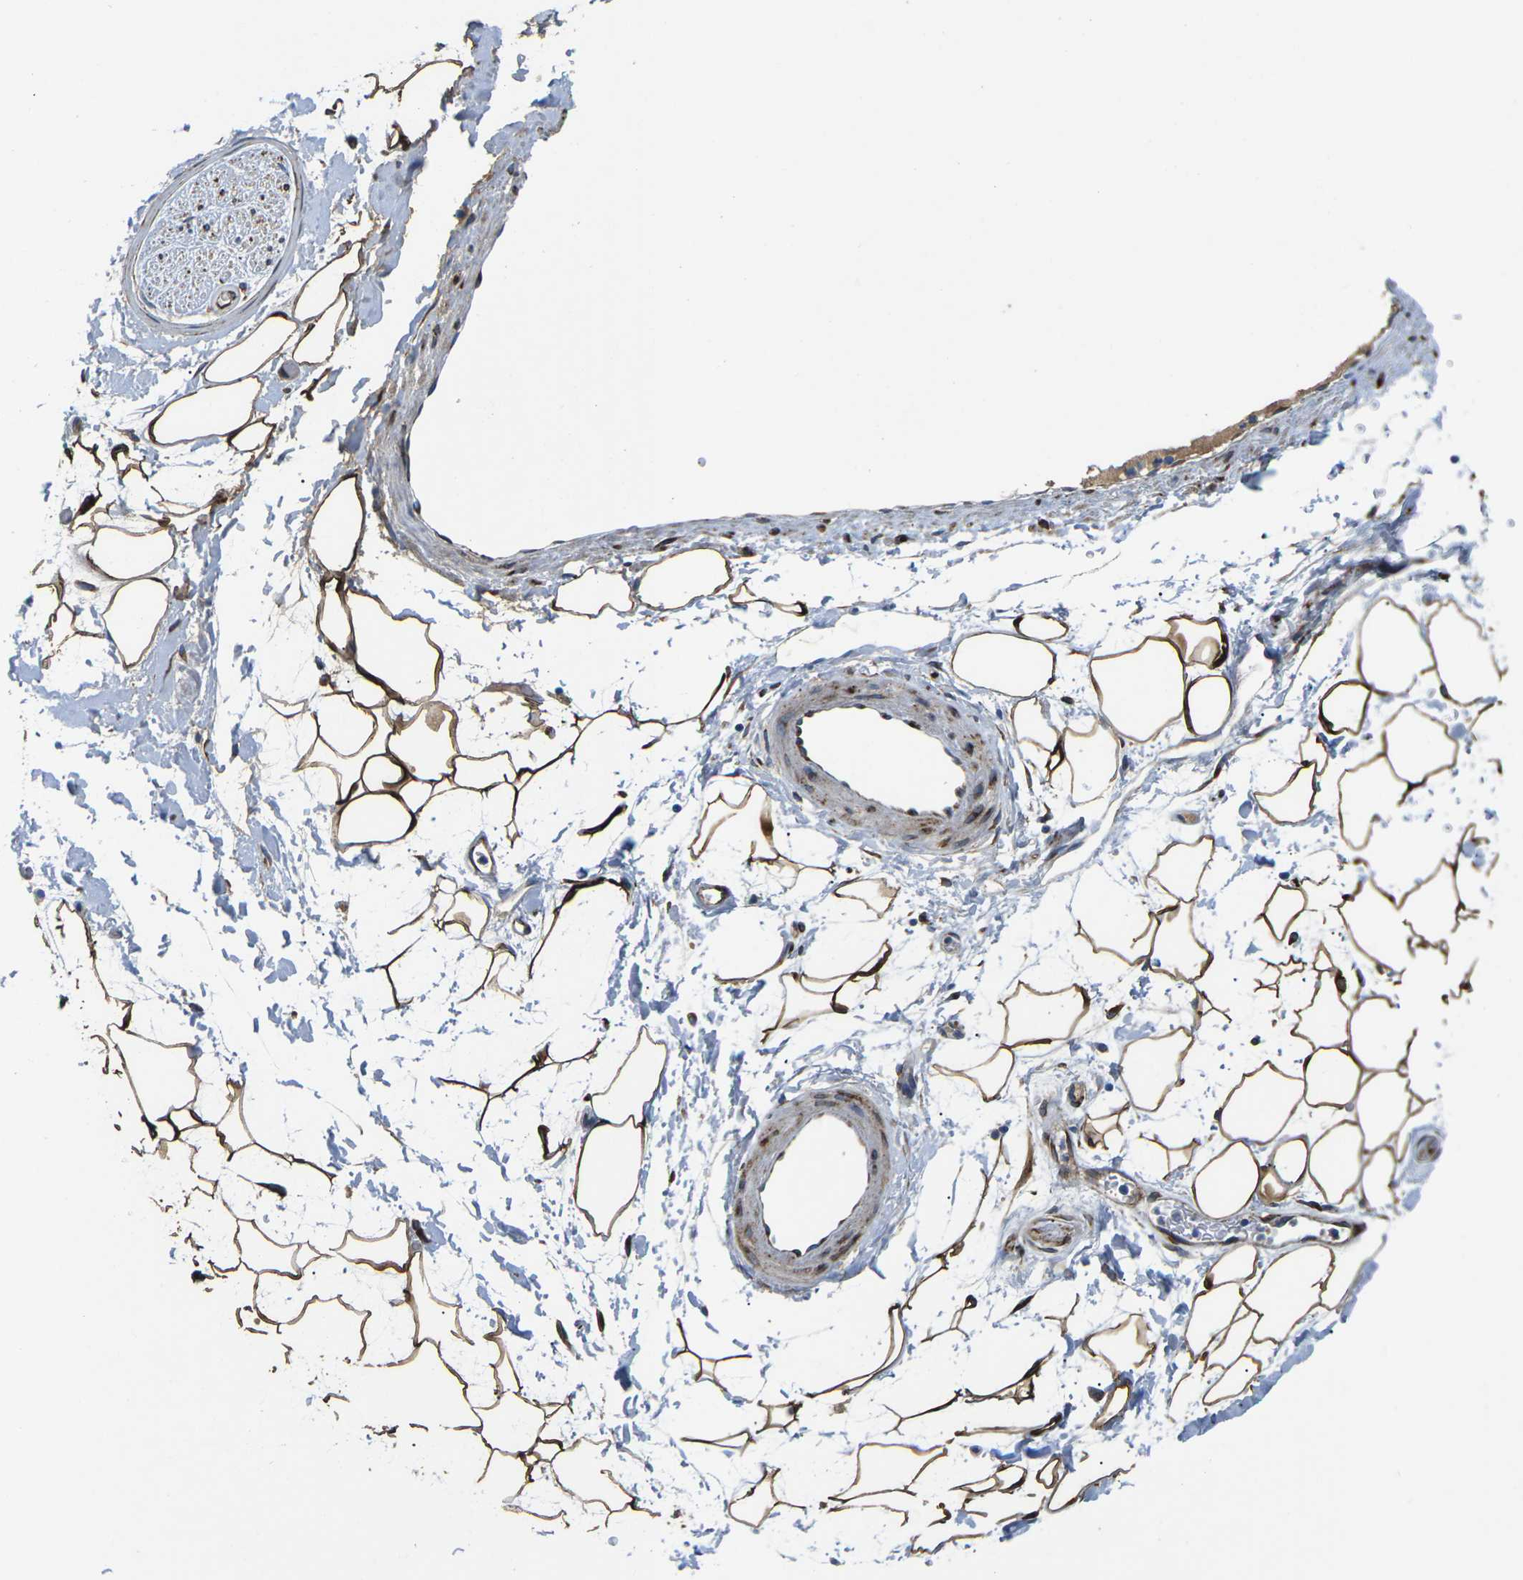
{"staining": {"intensity": "strong", "quantity": "25%-75%", "location": "cytoplasmic/membranous"}, "tissue": "adipose tissue", "cell_type": "Adipocytes", "image_type": "normal", "snomed": [{"axis": "morphology", "description": "Normal tissue, NOS"}, {"axis": "topography", "description": "Soft tissue"}], "caption": "Protein staining shows strong cytoplasmic/membranous positivity in about 25%-75% of adipocytes in unremarkable adipose tissue.", "gene": "PDZD8", "patient": {"sex": "male", "age": 72}}